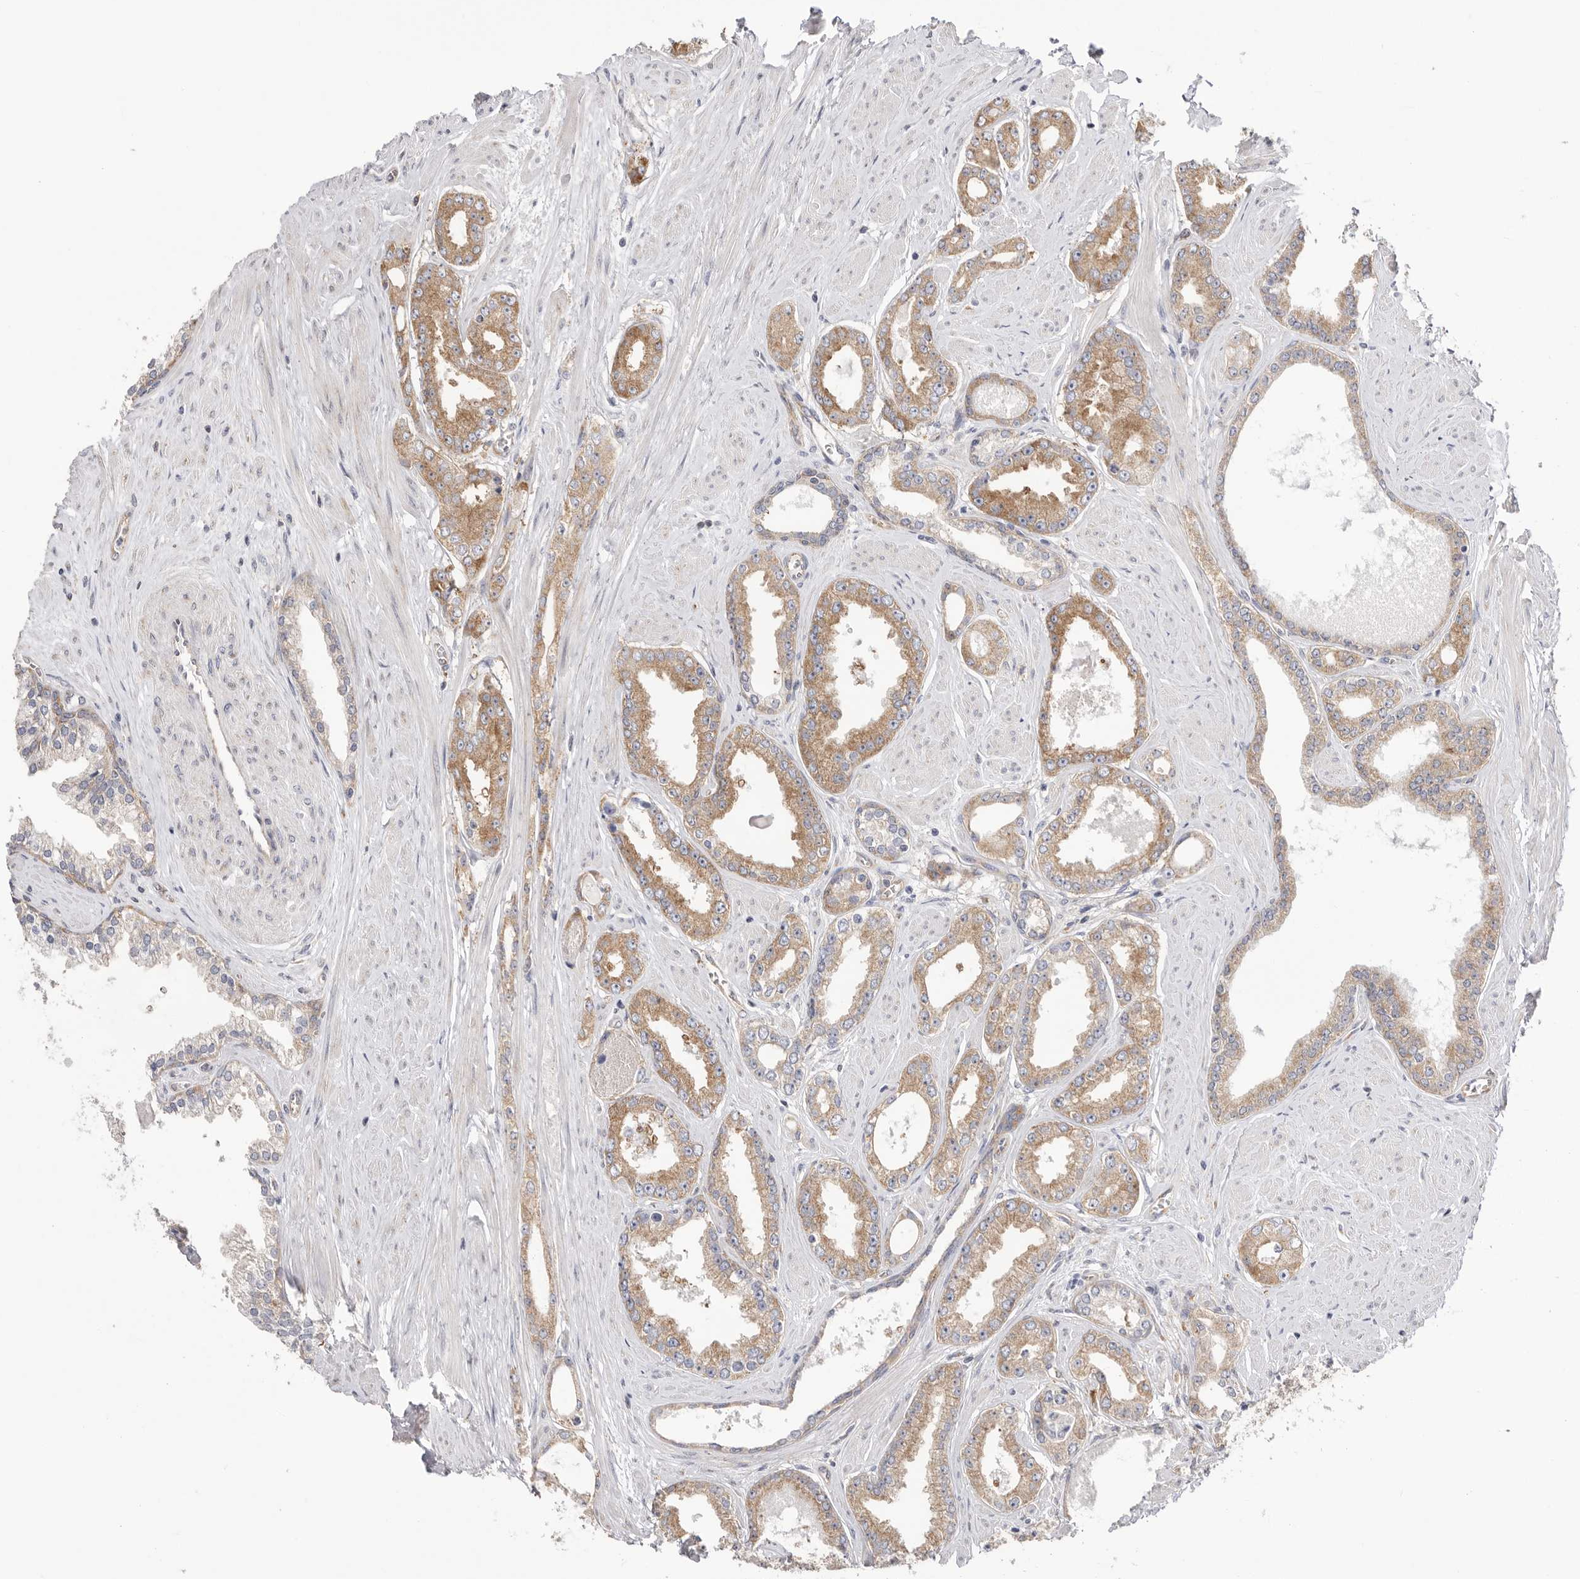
{"staining": {"intensity": "moderate", "quantity": ">75%", "location": "cytoplasmic/membranous"}, "tissue": "prostate cancer", "cell_type": "Tumor cells", "image_type": "cancer", "snomed": [{"axis": "morphology", "description": "Adenocarcinoma, Low grade"}, {"axis": "topography", "description": "Prostate"}], "caption": "A micrograph of prostate cancer stained for a protein exhibits moderate cytoplasmic/membranous brown staining in tumor cells. The staining was performed using DAB (3,3'-diaminobenzidine) to visualize the protein expression in brown, while the nuclei were stained in blue with hematoxylin (Magnification: 20x).", "gene": "SERBP1", "patient": {"sex": "male", "age": 62}}